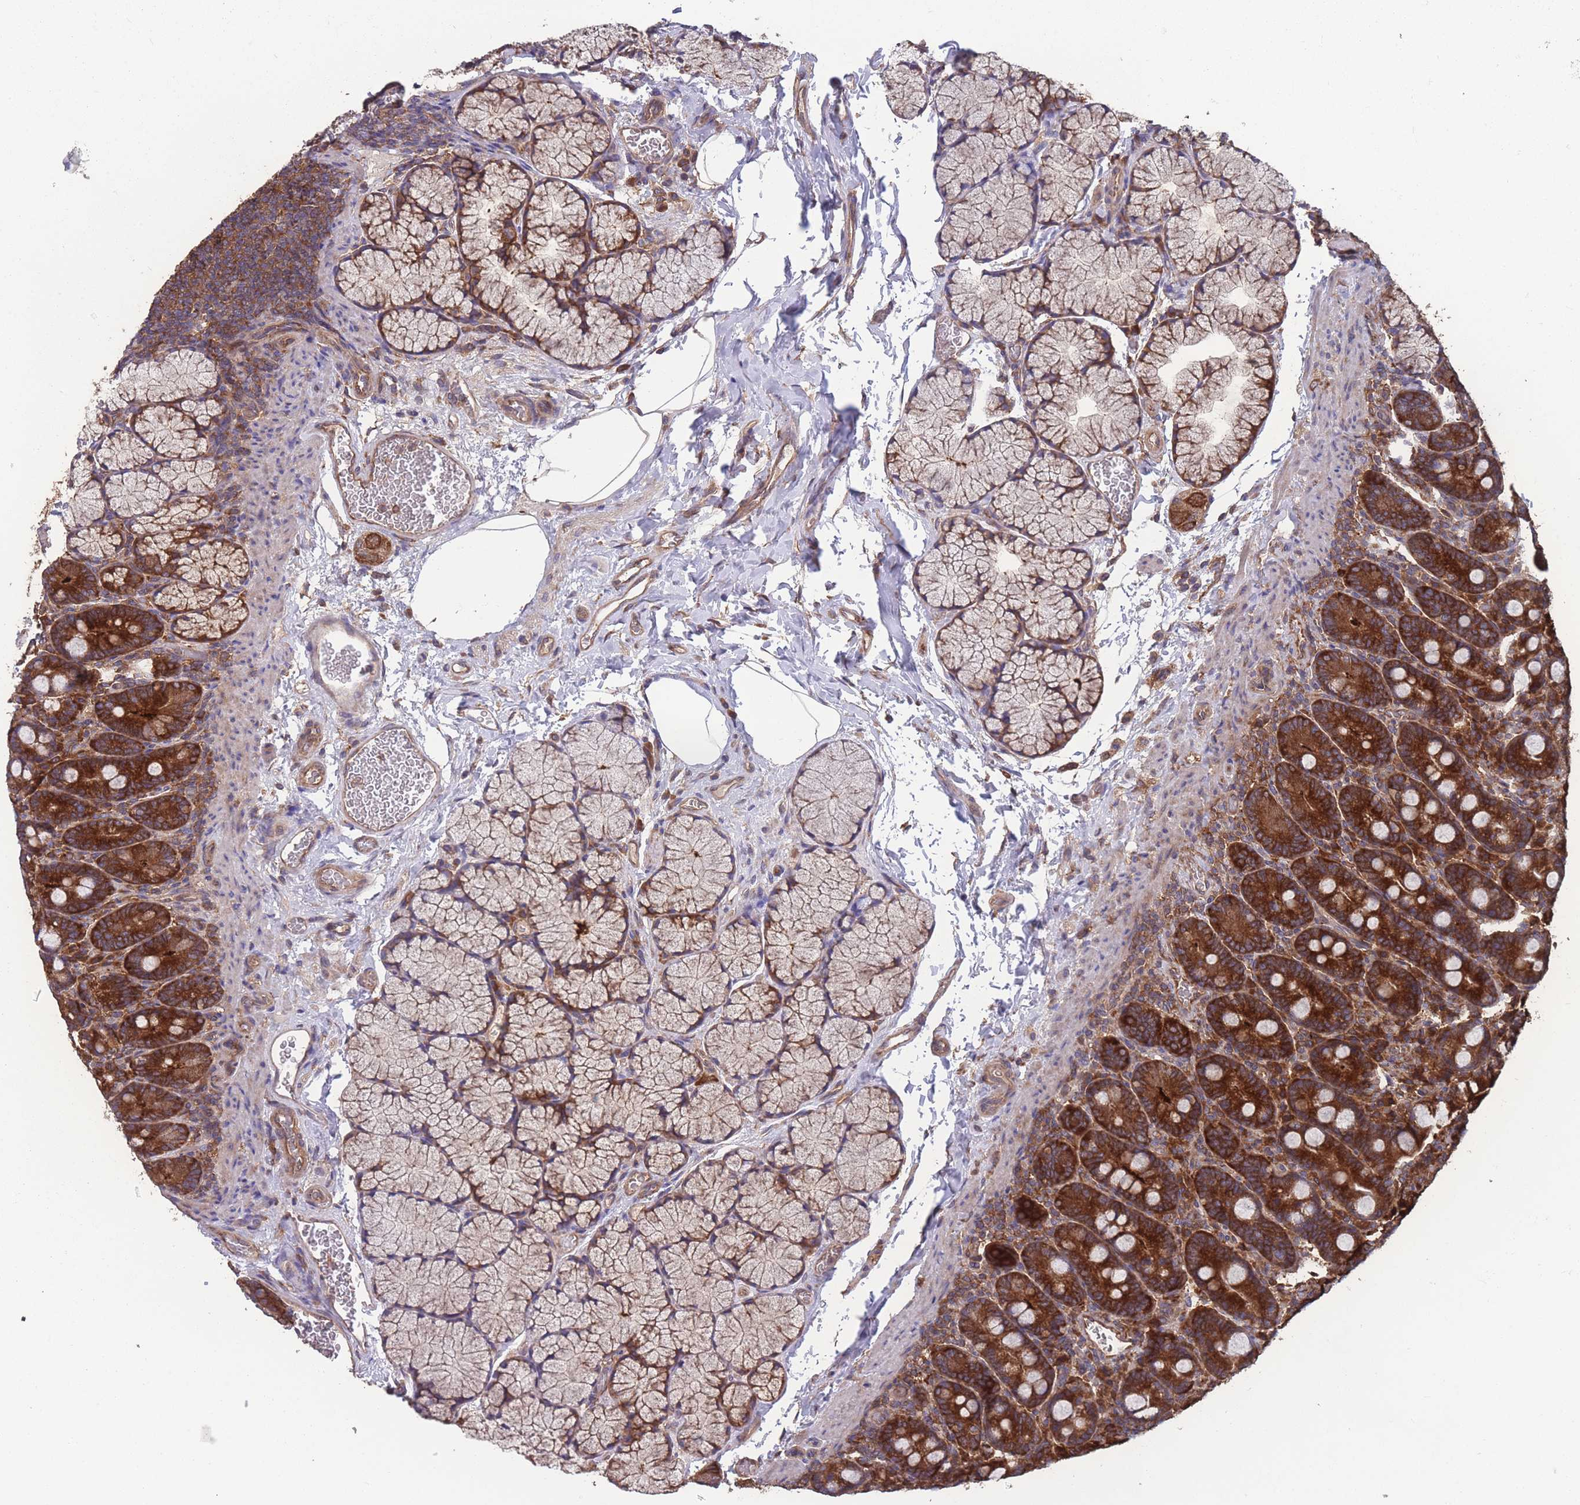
{"staining": {"intensity": "strong", "quantity": ">75%", "location": "cytoplasmic/membranous"}, "tissue": "duodenum", "cell_type": "Glandular cells", "image_type": "normal", "snomed": [{"axis": "morphology", "description": "Normal tissue, NOS"}, {"axis": "topography", "description": "Duodenum"}], "caption": "This image exhibits IHC staining of unremarkable human duodenum, with high strong cytoplasmic/membranous staining in about >75% of glandular cells.", "gene": "ZPR1", "patient": {"sex": "male", "age": 35}}